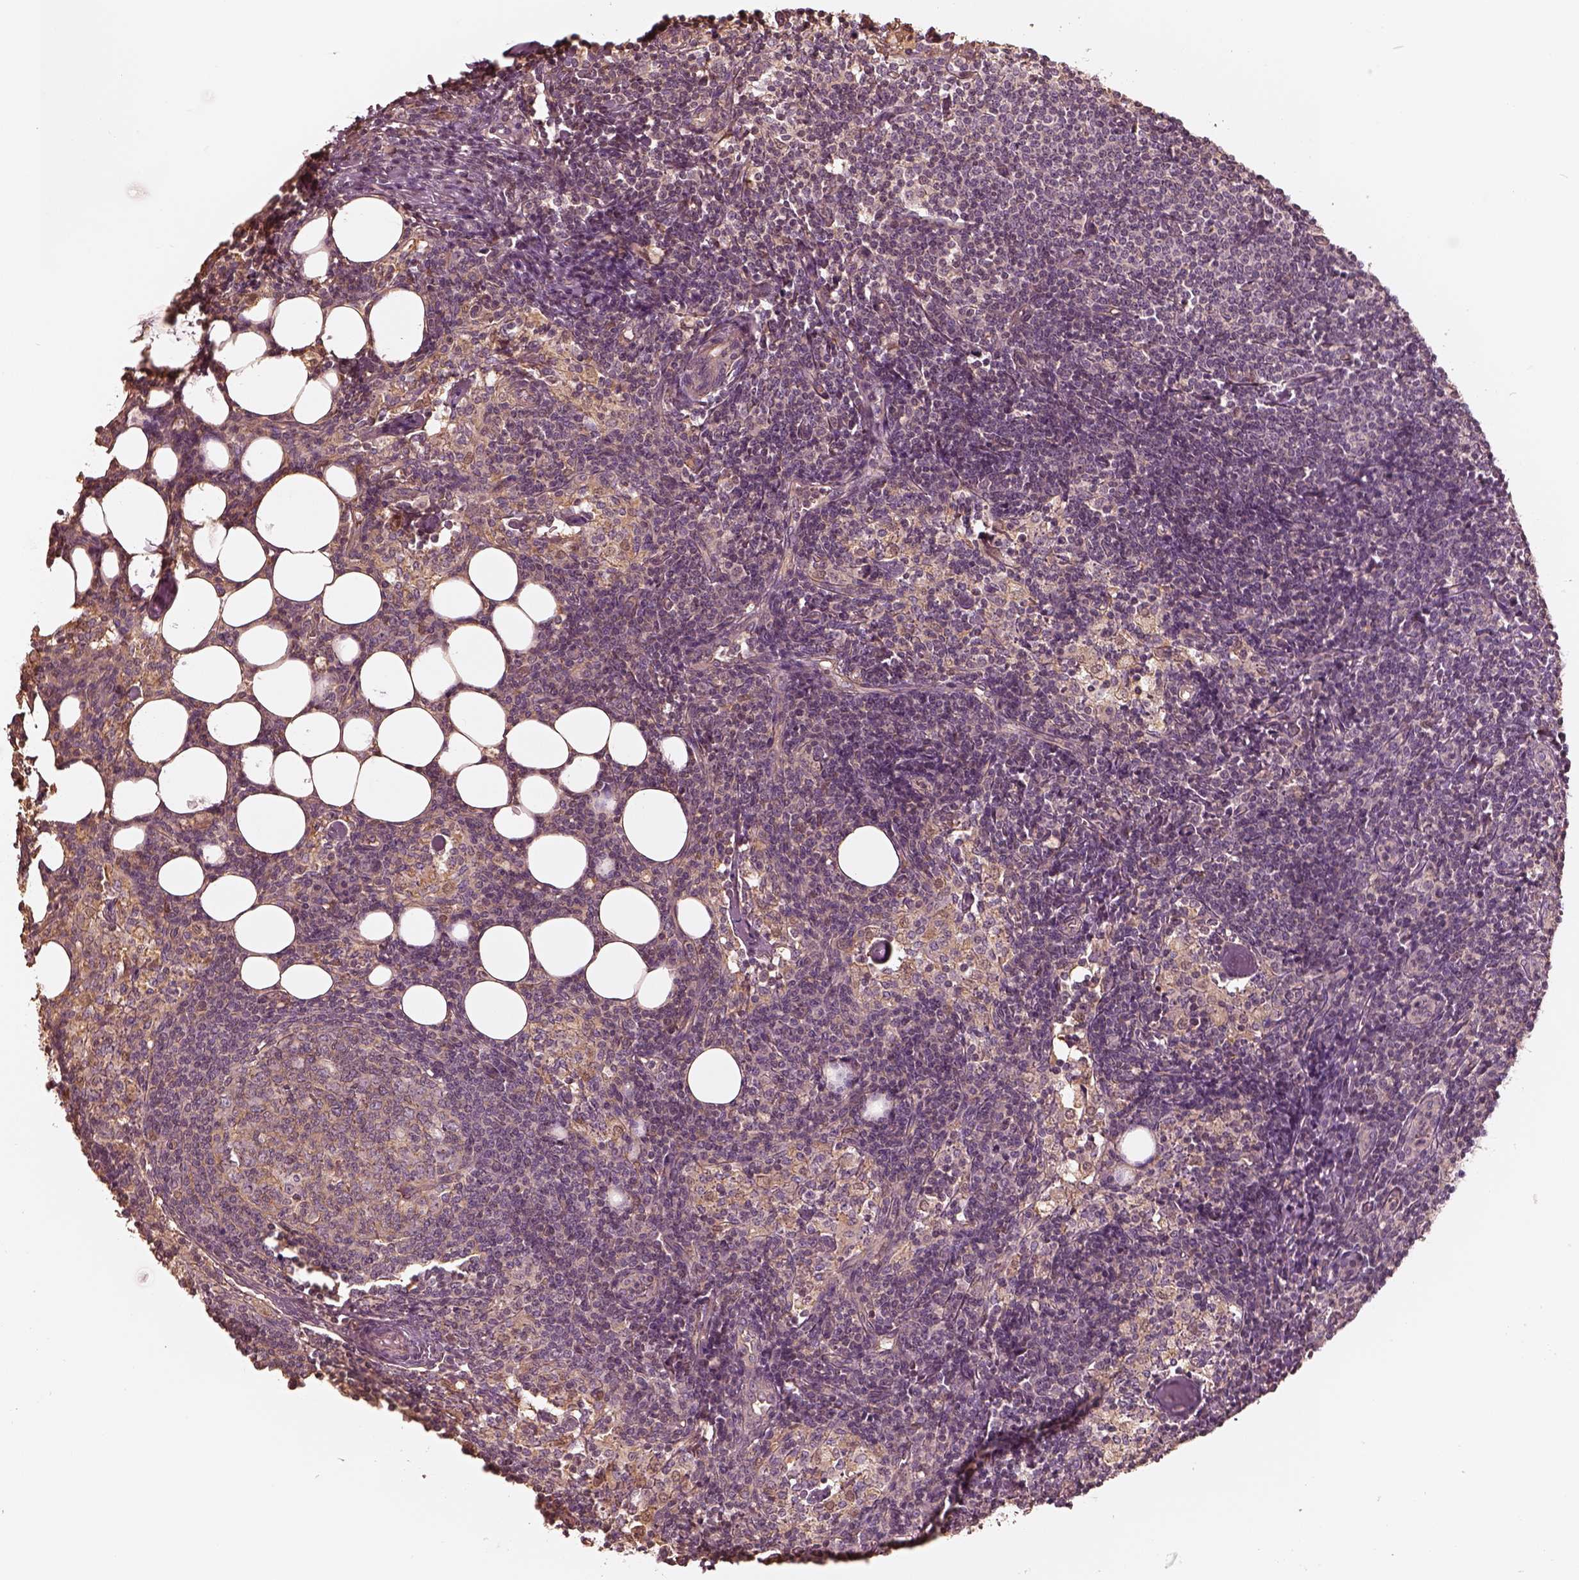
{"staining": {"intensity": "weak", "quantity": "<25%", "location": "cytoplasmic/membranous"}, "tissue": "lymph node", "cell_type": "Germinal center cells", "image_type": "normal", "snomed": [{"axis": "morphology", "description": "Normal tissue, NOS"}, {"axis": "topography", "description": "Lymph node"}], "caption": "This is a histopathology image of IHC staining of normal lymph node, which shows no staining in germinal center cells.", "gene": "KIF5C", "patient": {"sex": "female", "age": 52}}